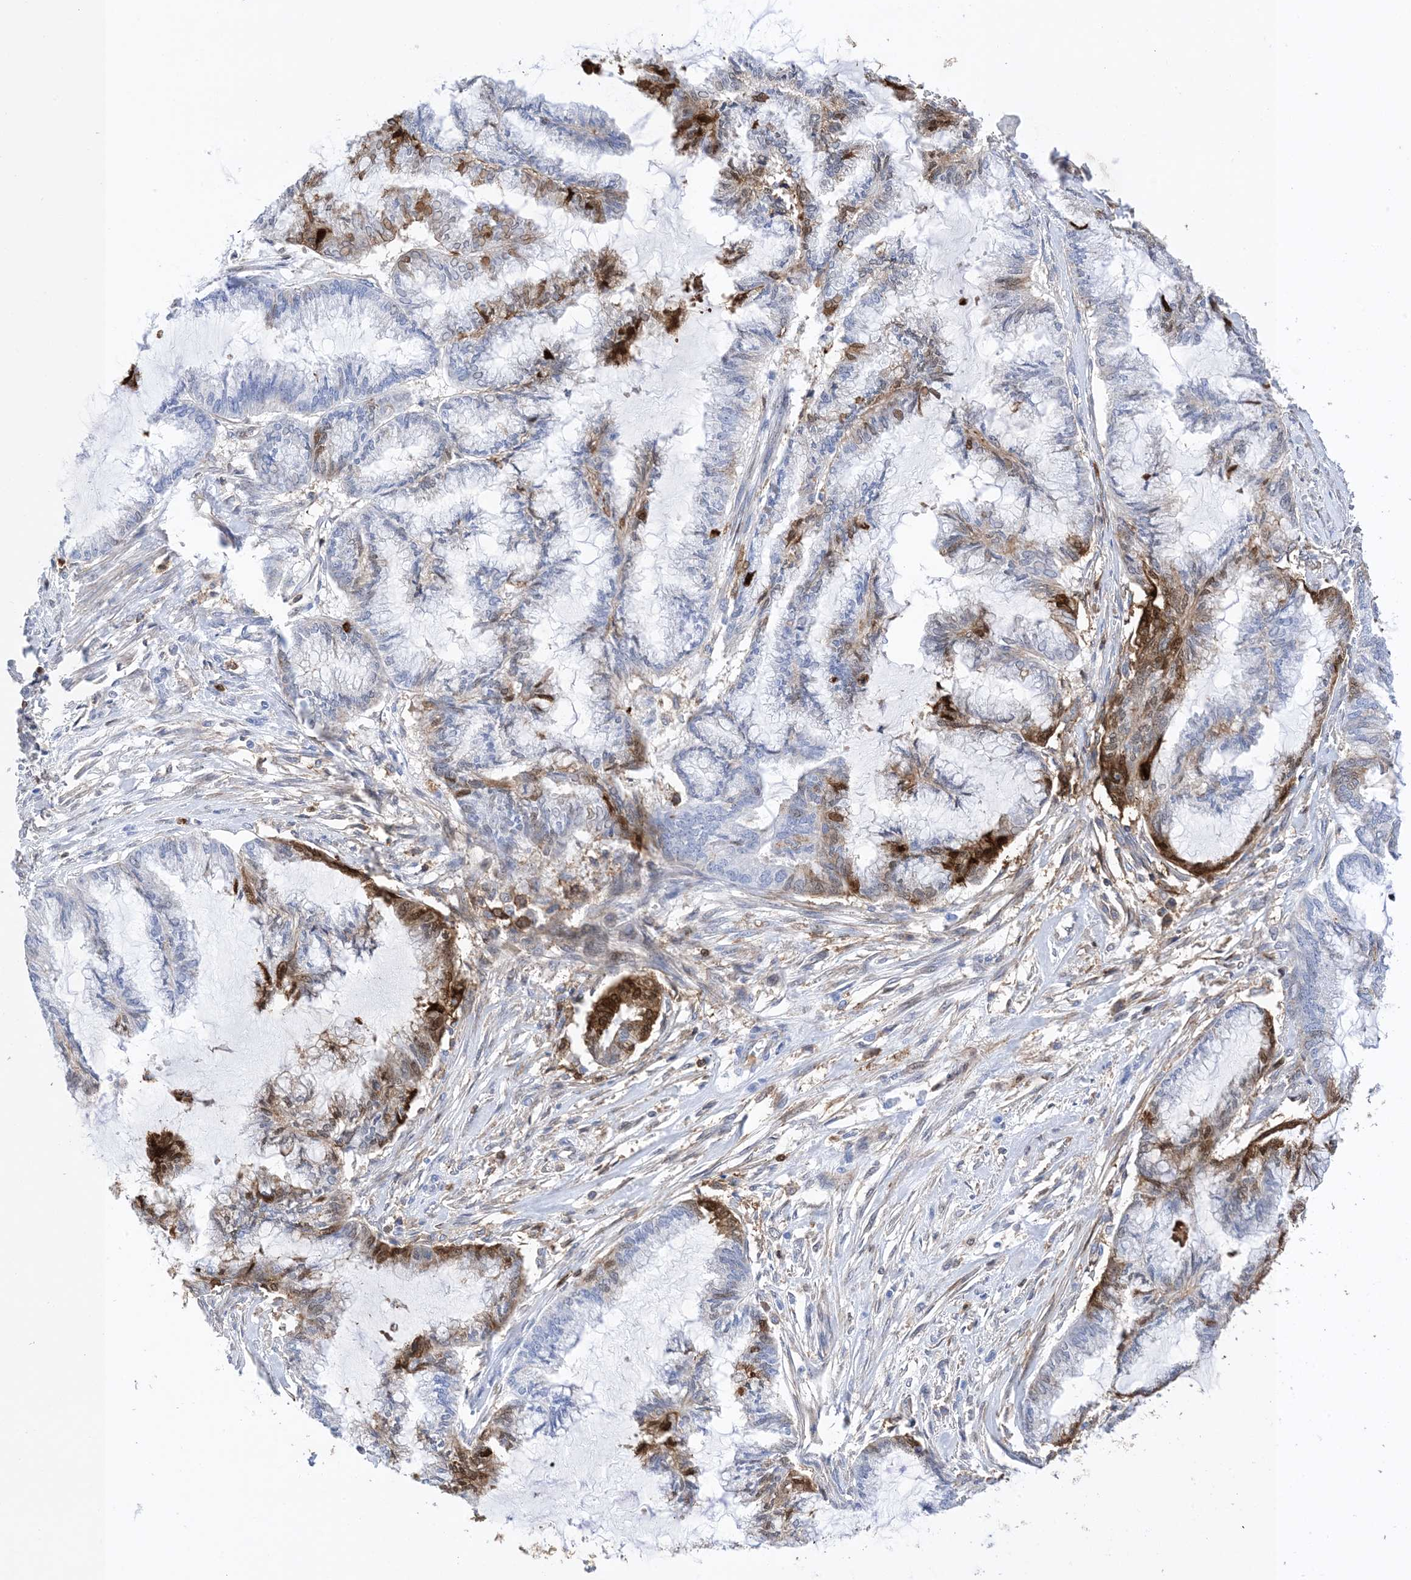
{"staining": {"intensity": "strong", "quantity": "<25%", "location": "cytoplasmic/membranous,nuclear"}, "tissue": "endometrial cancer", "cell_type": "Tumor cells", "image_type": "cancer", "snomed": [{"axis": "morphology", "description": "Adenocarcinoma, NOS"}, {"axis": "topography", "description": "Endometrium"}], "caption": "Brown immunohistochemical staining in human endometrial cancer exhibits strong cytoplasmic/membranous and nuclear staining in about <25% of tumor cells.", "gene": "ANXA1", "patient": {"sex": "female", "age": 86}}